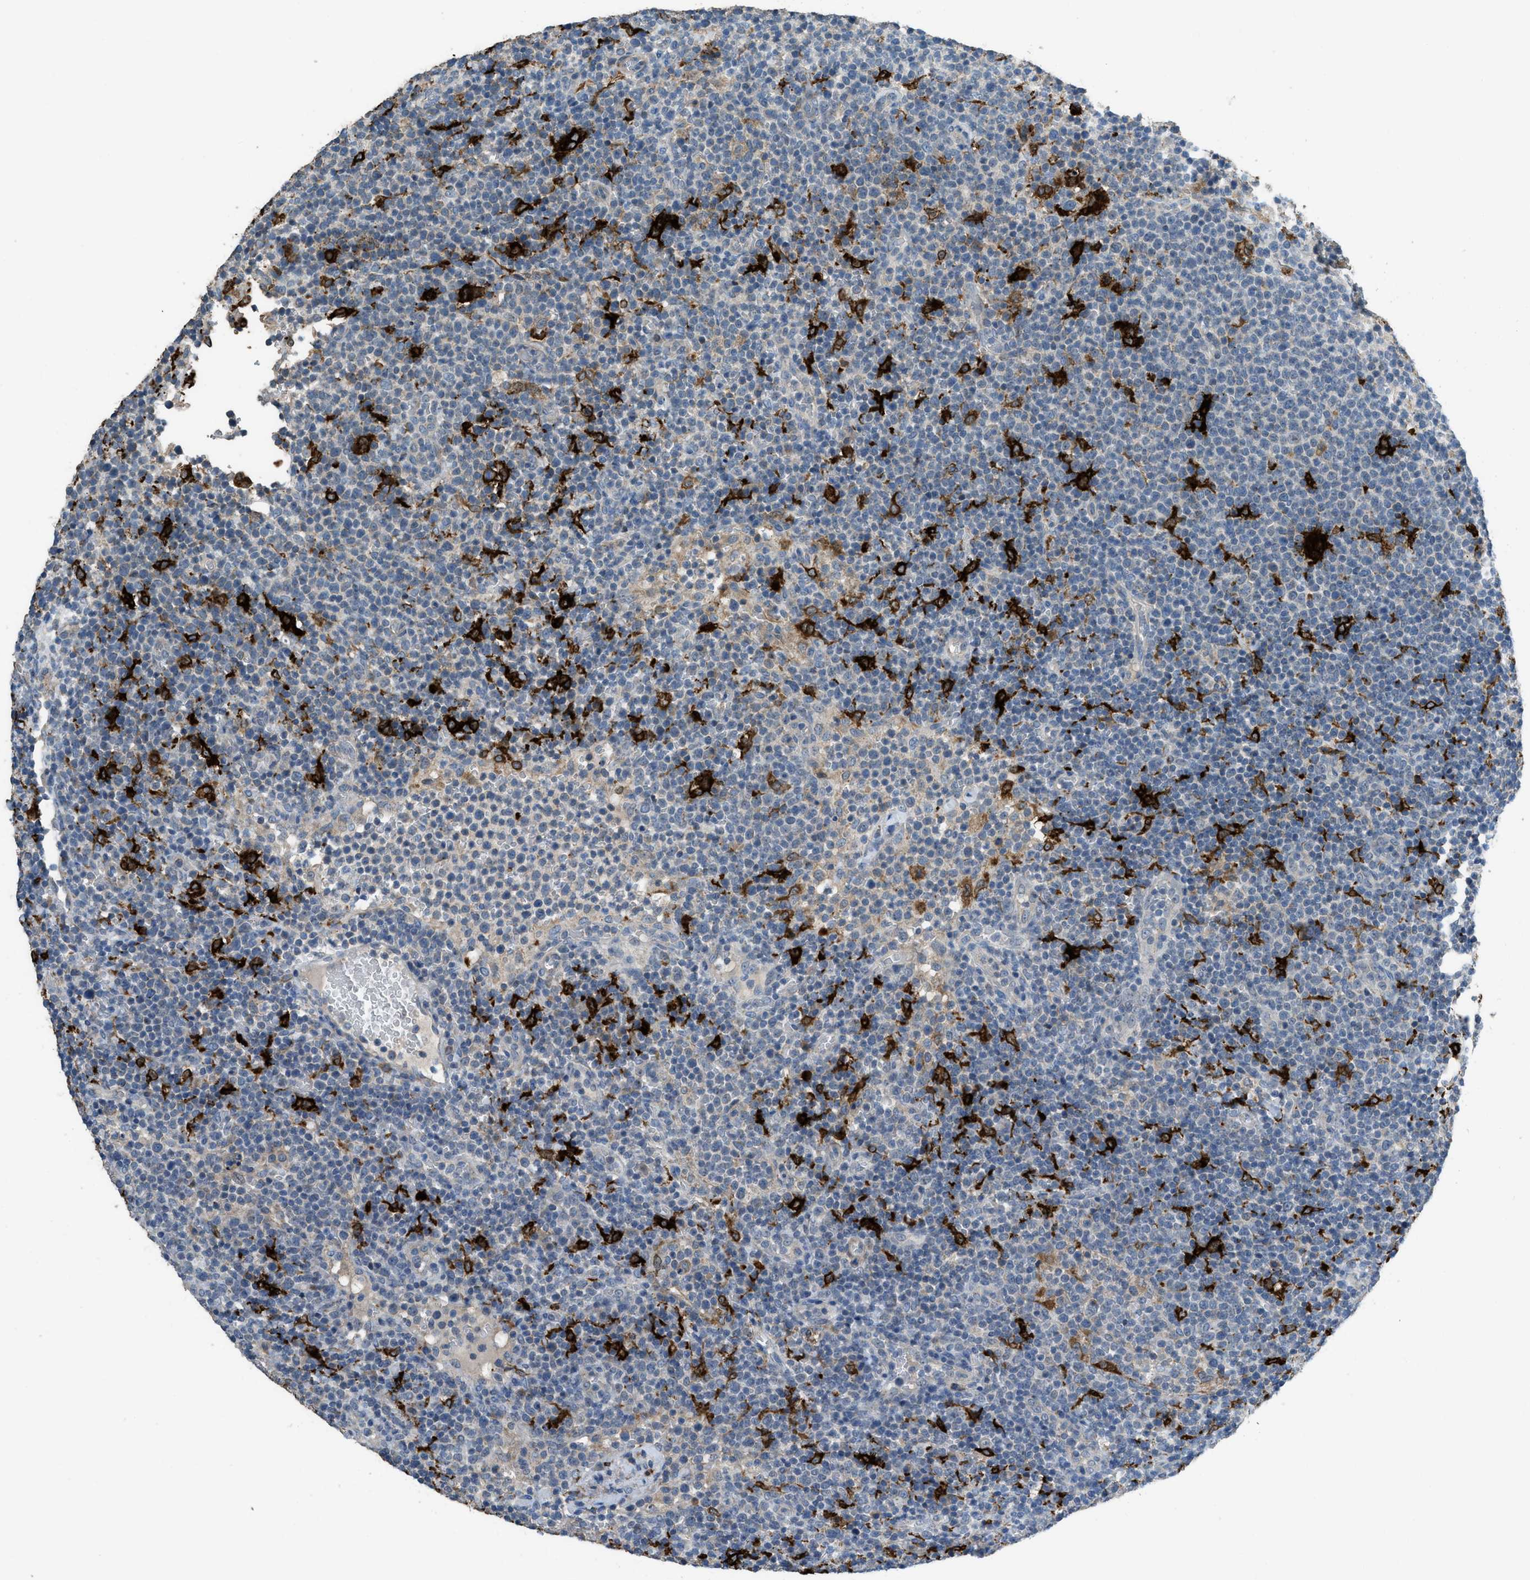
{"staining": {"intensity": "negative", "quantity": "none", "location": "none"}, "tissue": "lymphoma", "cell_type": "Tumor cells", "image_type": "cancer", "snomed": [{"axis": "morphology", "description": "Malignant lymphoma, non-Hodgkin's type, High grade"}, {"axis": "topography", "description": "Lymph node"}], "caption": "The image exhibits no significant positivity in tumor cells of high-grade malignant lymphoma, non-Hodgkin's type. (DAB IHC visualized using brightfield microscopy, high magnification).", "gene": "TIMD4", "patient": {"sex": "male", "age": 61}}